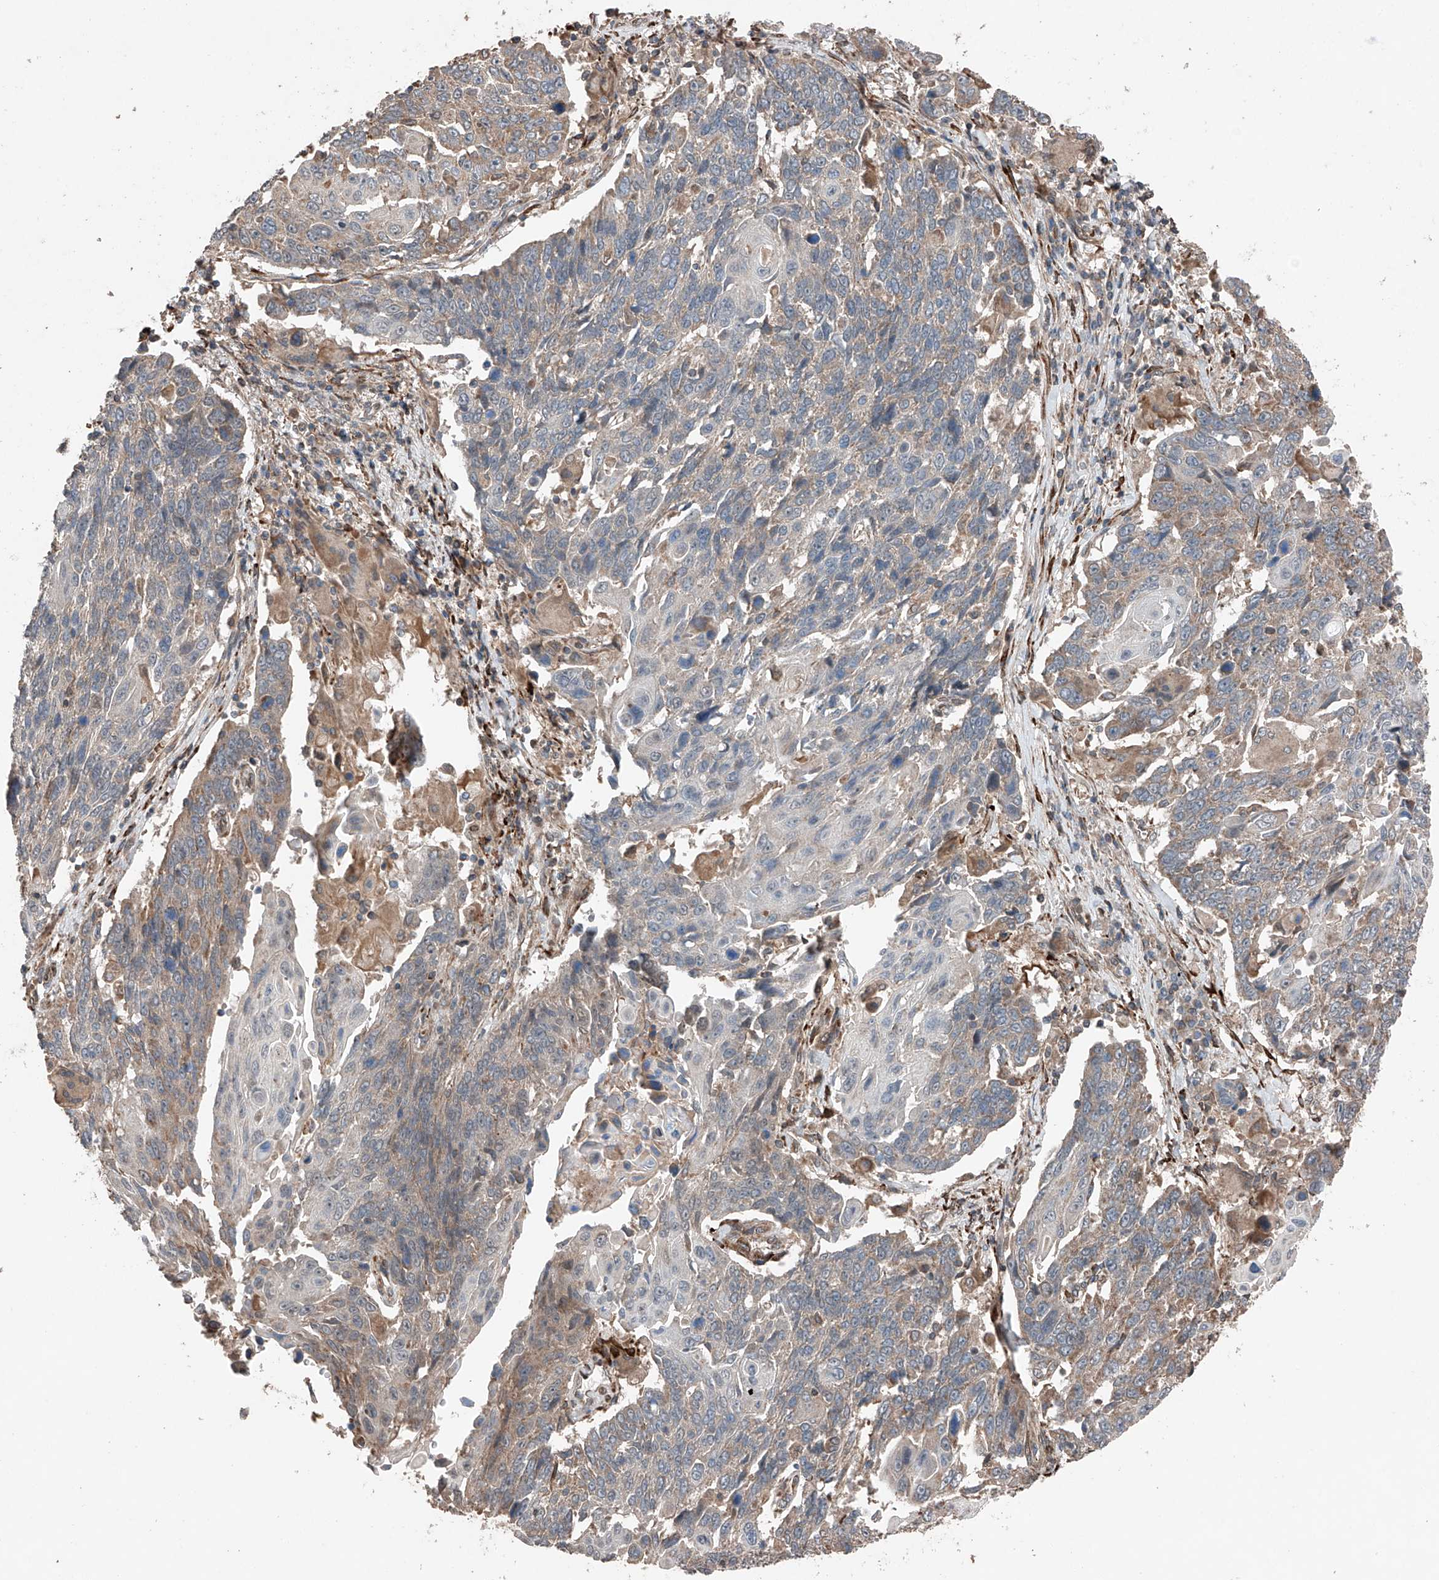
{"staining": {"intensity": "moderate", "quantity": ">75%", "location": "cytoplasmic/membranous"}, "tissue": "lung cancer", "cell_type": "Tumor cells", "image_type": "cancer", "snomed": [{"axis": "morphology", "description": "Squamous cell carcinoma, NOS"}, {"axis": "topography", "description": "Lung"}], "caption": "Lung squamous cell carcinoma was stained to show a protein in brown. There is medium levels of moderate cytoplasmic/membranous positivity in approximately >75% of tumor cells.", "gene": "AP4B1", "patient": {"sex": "male", "age": 66}}